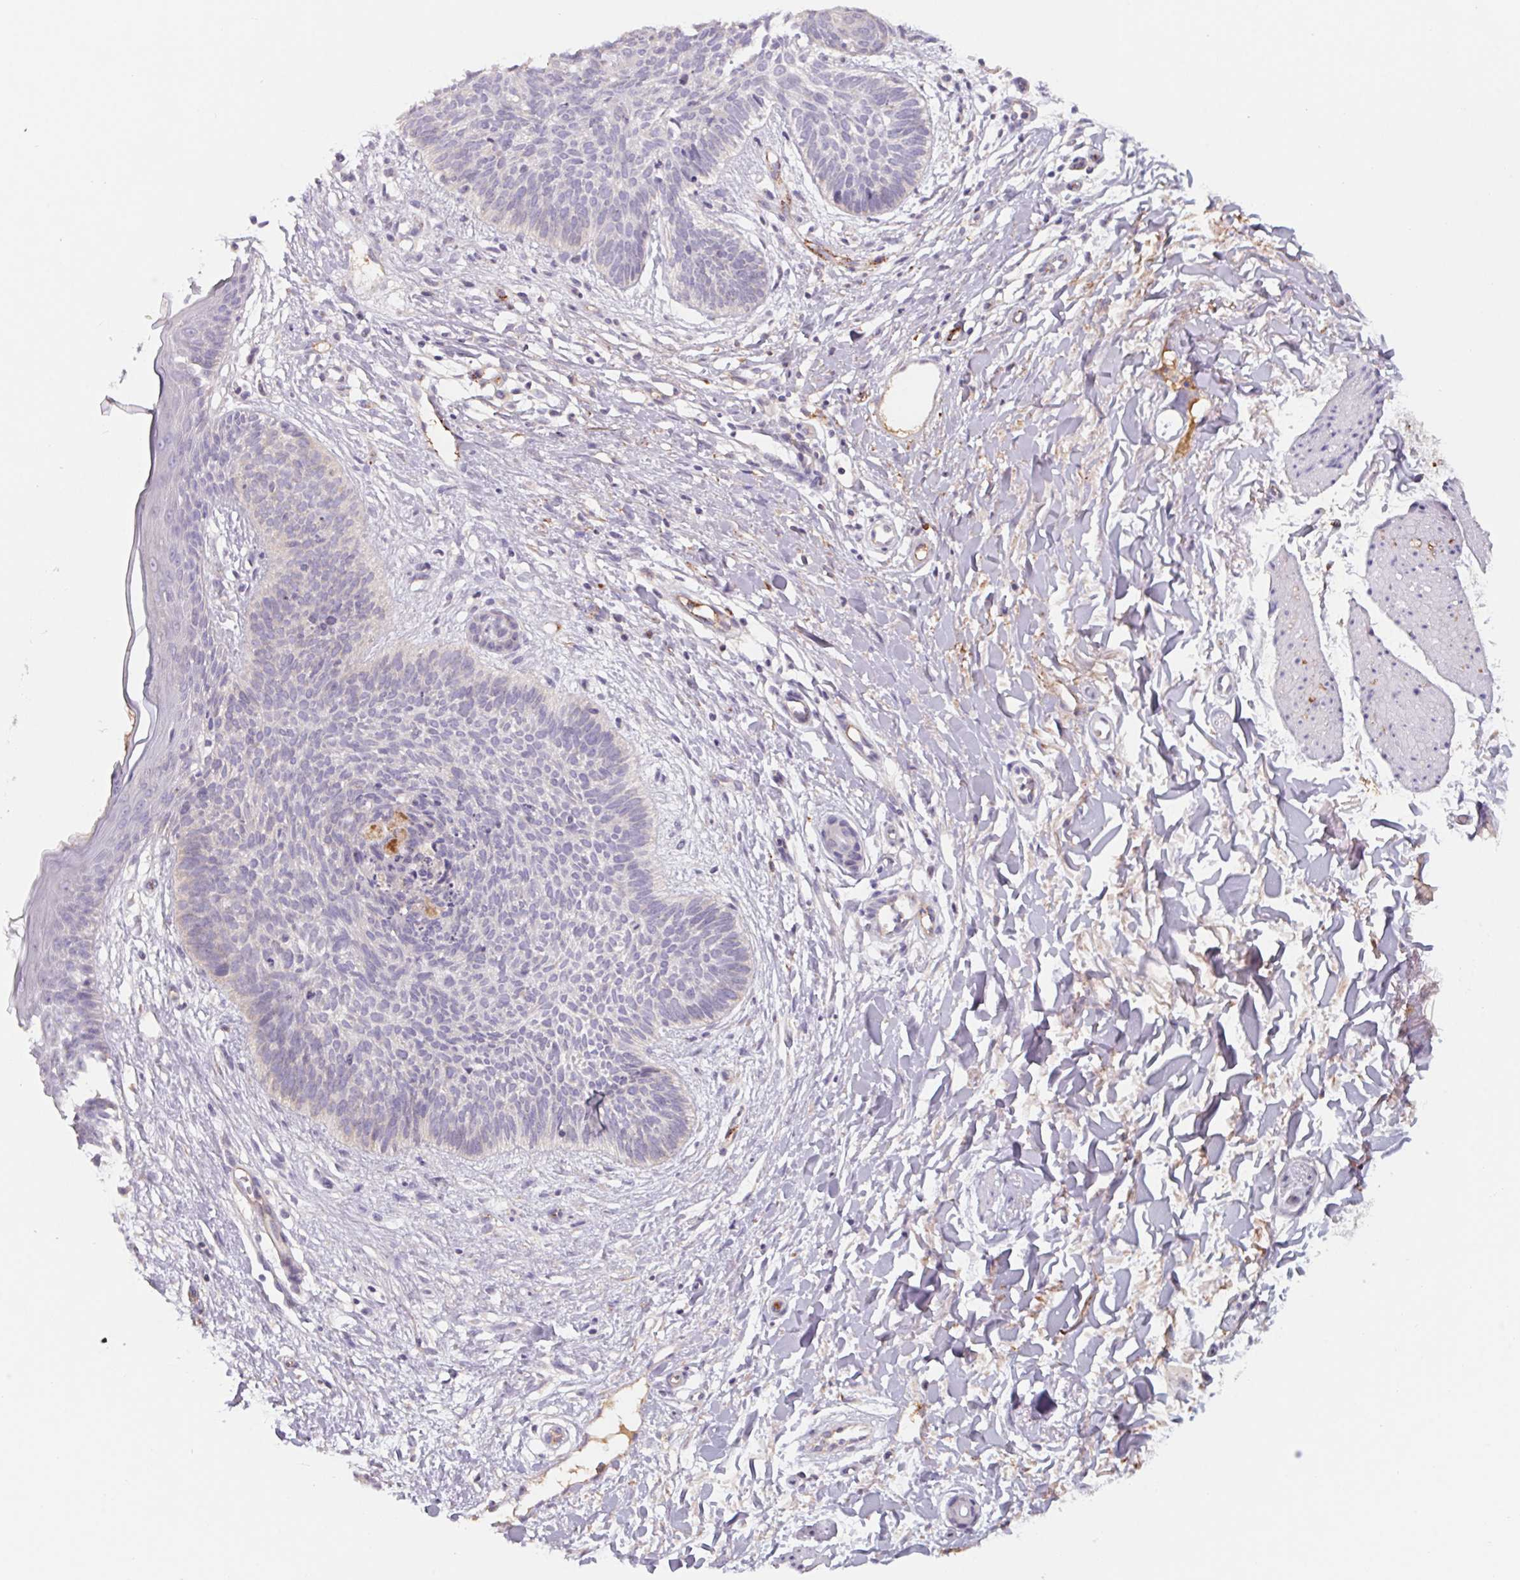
{"staining": {"intensity": "negative", "quantity": "none", "location": "none"}, "tissue": "skin cancer", "cell_type": "Tumor cells", "image_type": "cancer", "snomed": [{"axis": "morphology", "description": "Basal cell carcinoma"}, {"axis": "topography", "description": "Skin"}], "caption": "High power microscopy photomicrograph of an IHC micrograph of skin cancer, revealing no significant expression in tumor cells.", "gene": "LPA", "patient": {"sex": "female", "age": 84}}